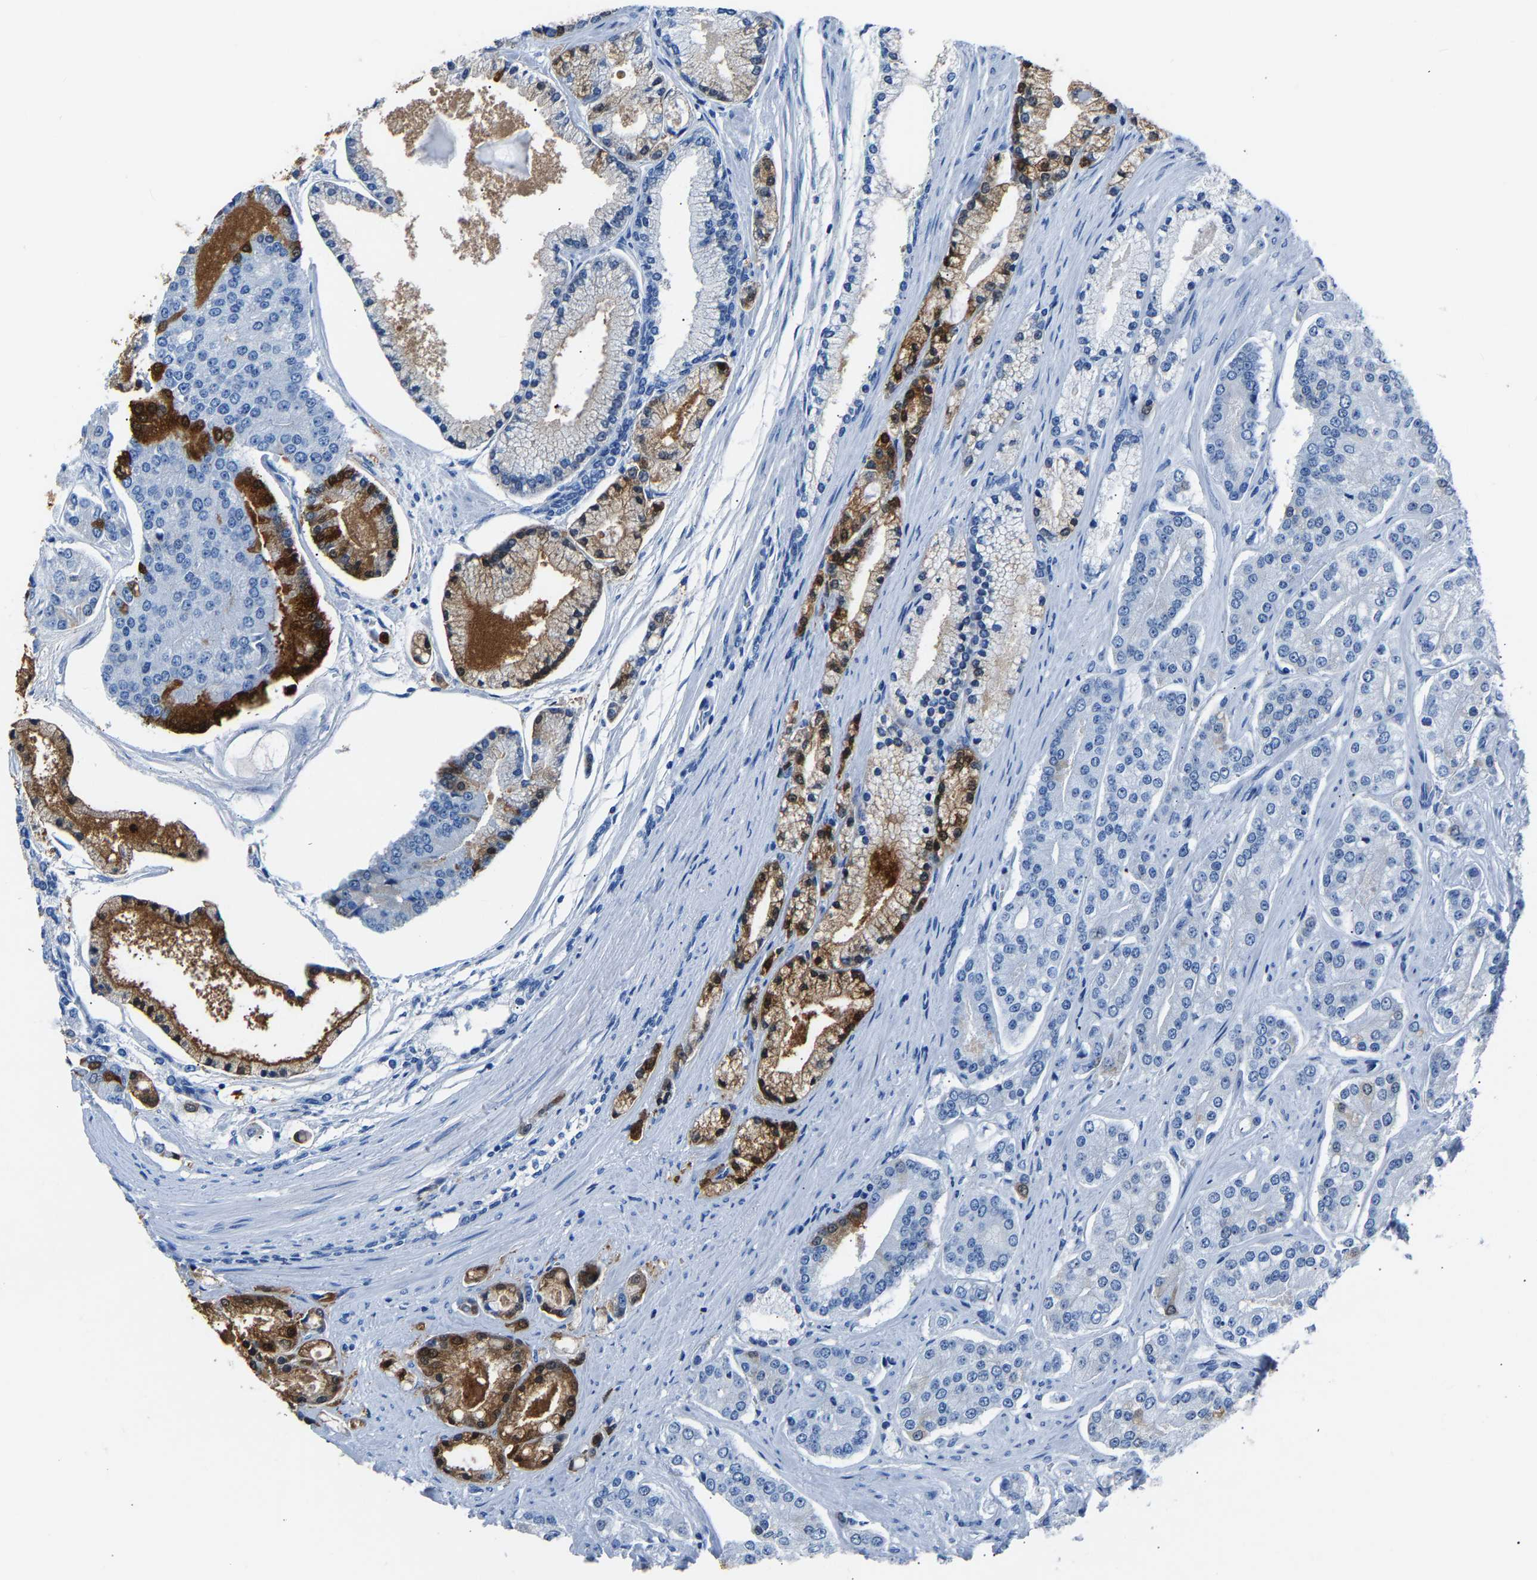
{"staining": {"intensity": "moderate", "quantity": "25%-75%", "location": "cytoplasmic/membranous"}, "tissue": "prostate cancer", "cell_type": "Tumor cells", "image_type": "cancer", "snomed": [{"axis": "morphology", "description": "Adenocarcinoma, High grade"}, {"axis": "topography", "description": "Prostate"}], "caption": "A medium amount of moderate cytoplasmic/membranous expression is appreciated in approximately 25%-75% of tumor cells in prostate cancer tissue.", "gene": "S100P", "patient": {"sex": "male", "age": 71}}